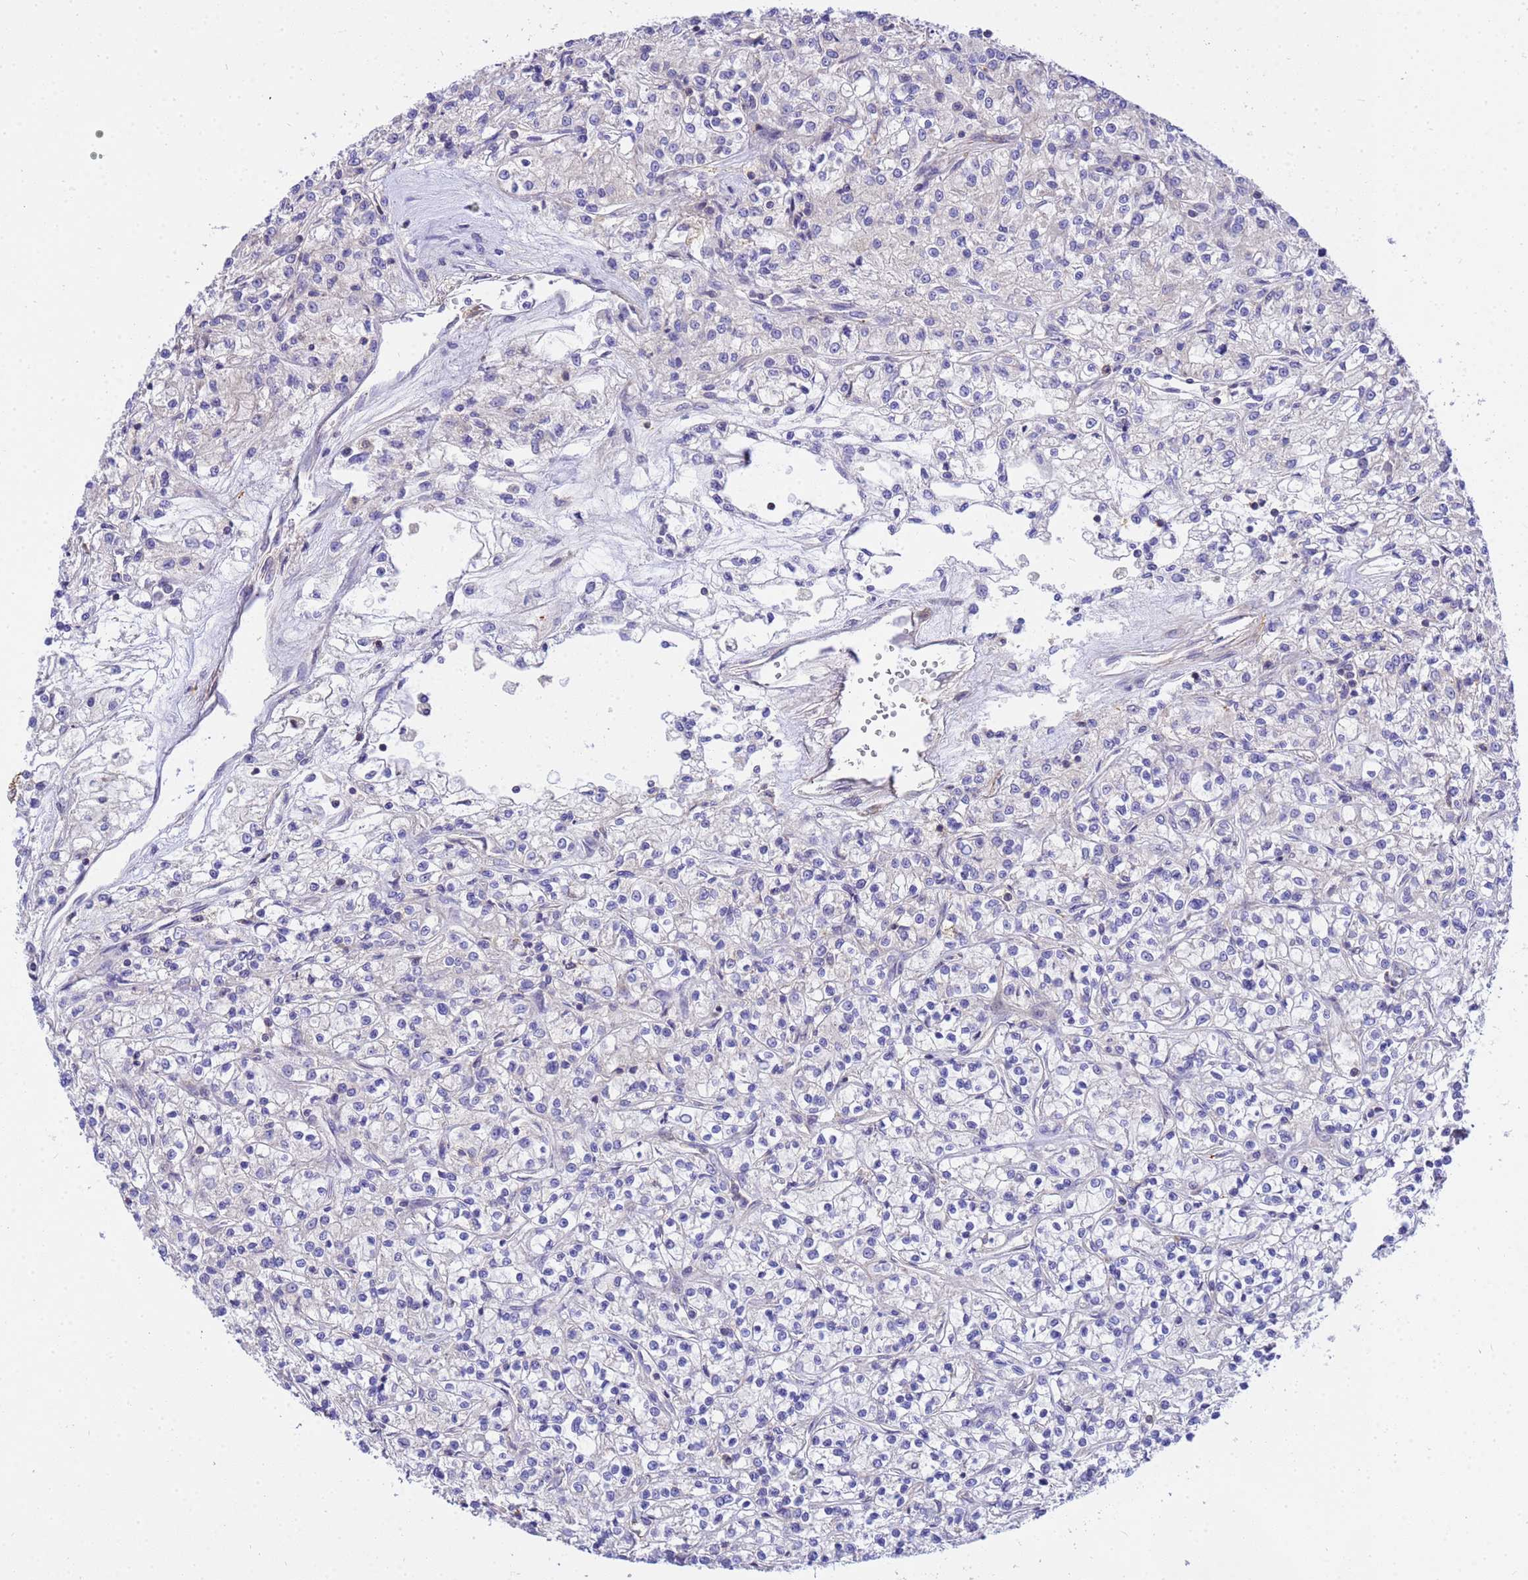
{"staining": {"intensity": "negative", "quantity": "none", "location": "none"}, "tissue": "renal cancer", "cell_type": "Tumor cells", "image_type": "cancer", "snomed": [{"axis": "morphology", "description": "Adenocarcinoma, NOS"}, {"axis": "topography", "description": "Kidney"}], "caption": "The IHC micrograph has no significant staining in tumor cells of renal cancer tissue.", "gene": "WDR64", "patient": {"sex": "female", "age": 59}}